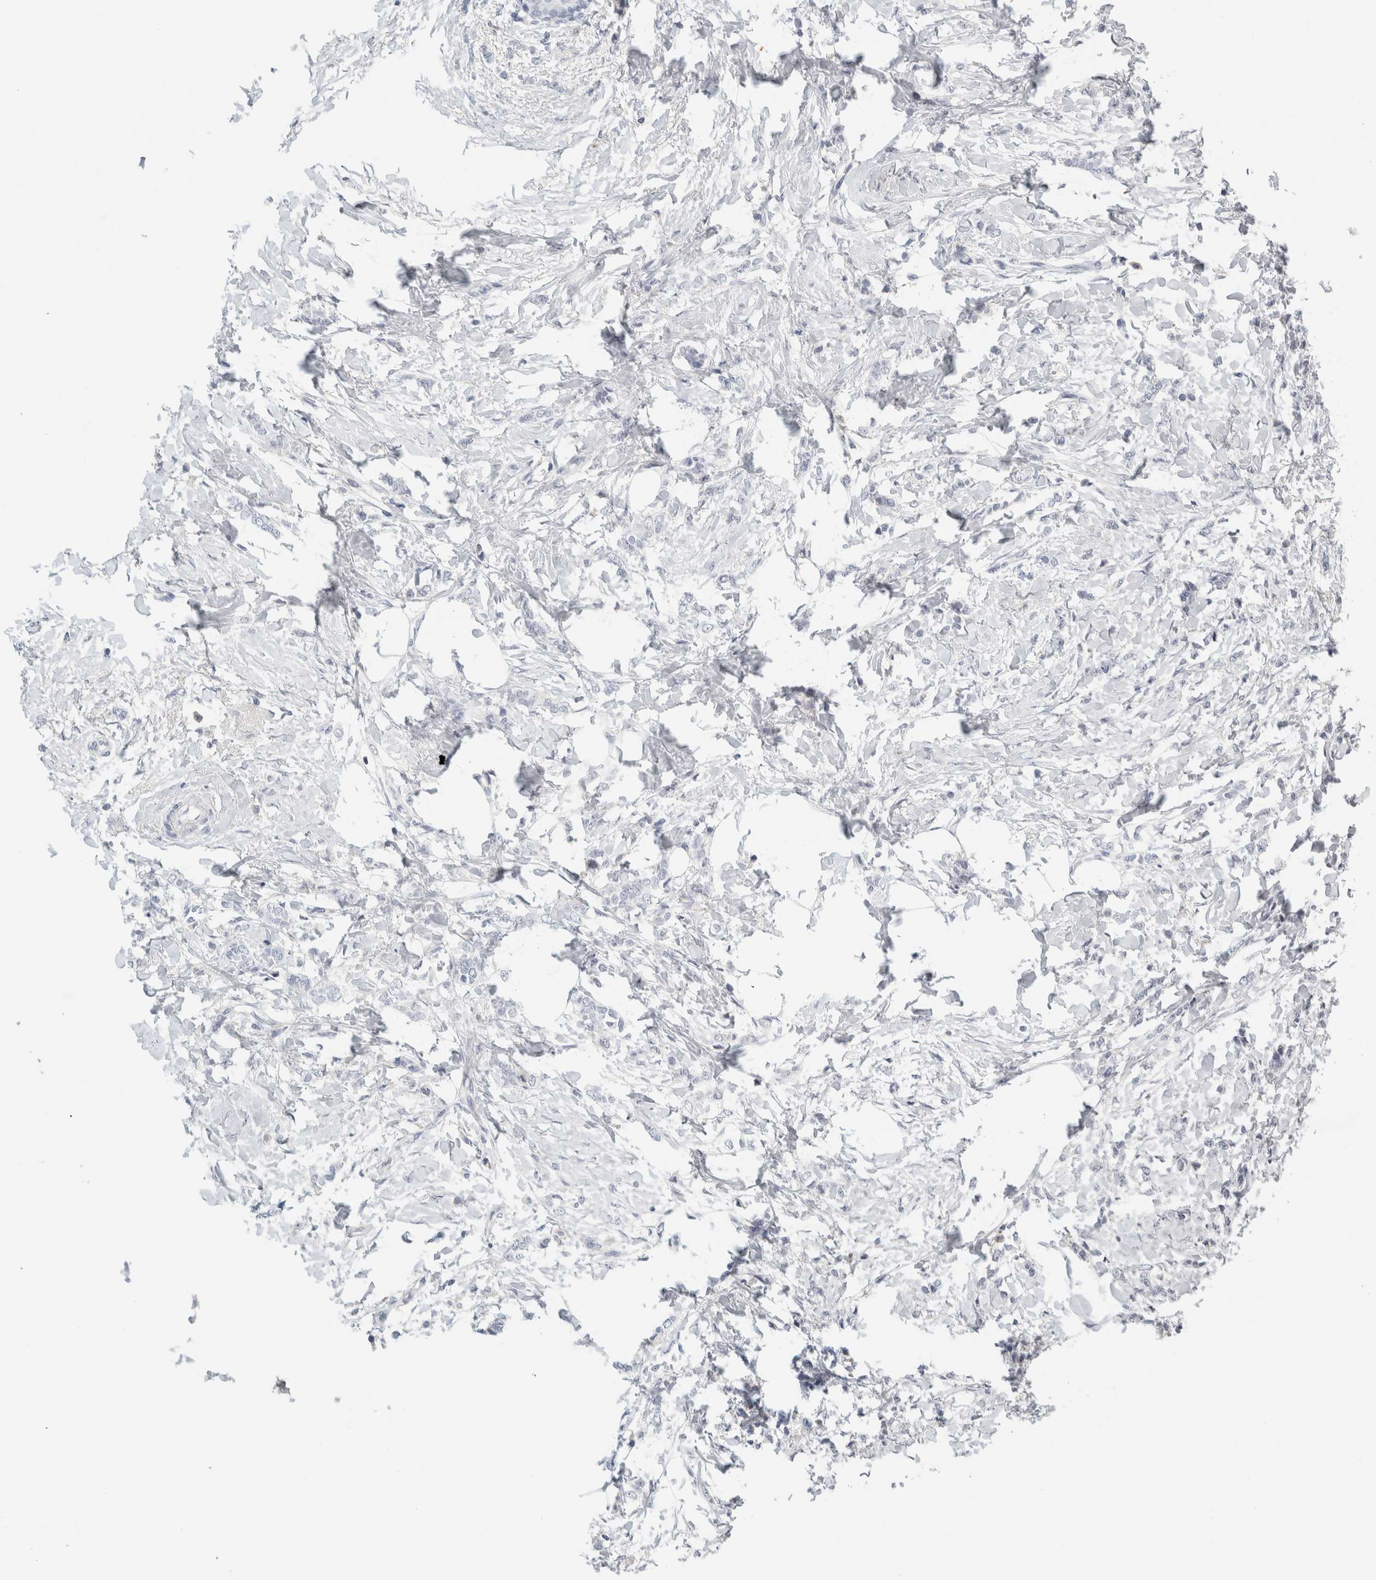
{"staining": {"intensity": "negative", "quantity": "none", "location": "none"}, "tissue": "breast cancer", "cell_type": "Tumor cells", "image_type": "cancer", "snomed": [{"axis": "morphology", "description": "Lobular carcinoma, in situ"}, {"axis": "morphology", "description": "Lobular carcinoma"}, {"axis": "topography", "description": "Breast"}], "caption": "Breast cancer (lobular carcinoma in situ) was stained to show a protein in brown. There is no significant expression in tumor cells. The staining was performed using DAB (3,3'-diaminobenzidine) to visualize the protein expression in brown, while the nuclei were stained in blue with hematoxylin (Magnification: 20x).", "gene": "TSPAN8", "patient": {"sex": "female", "age": 41}}